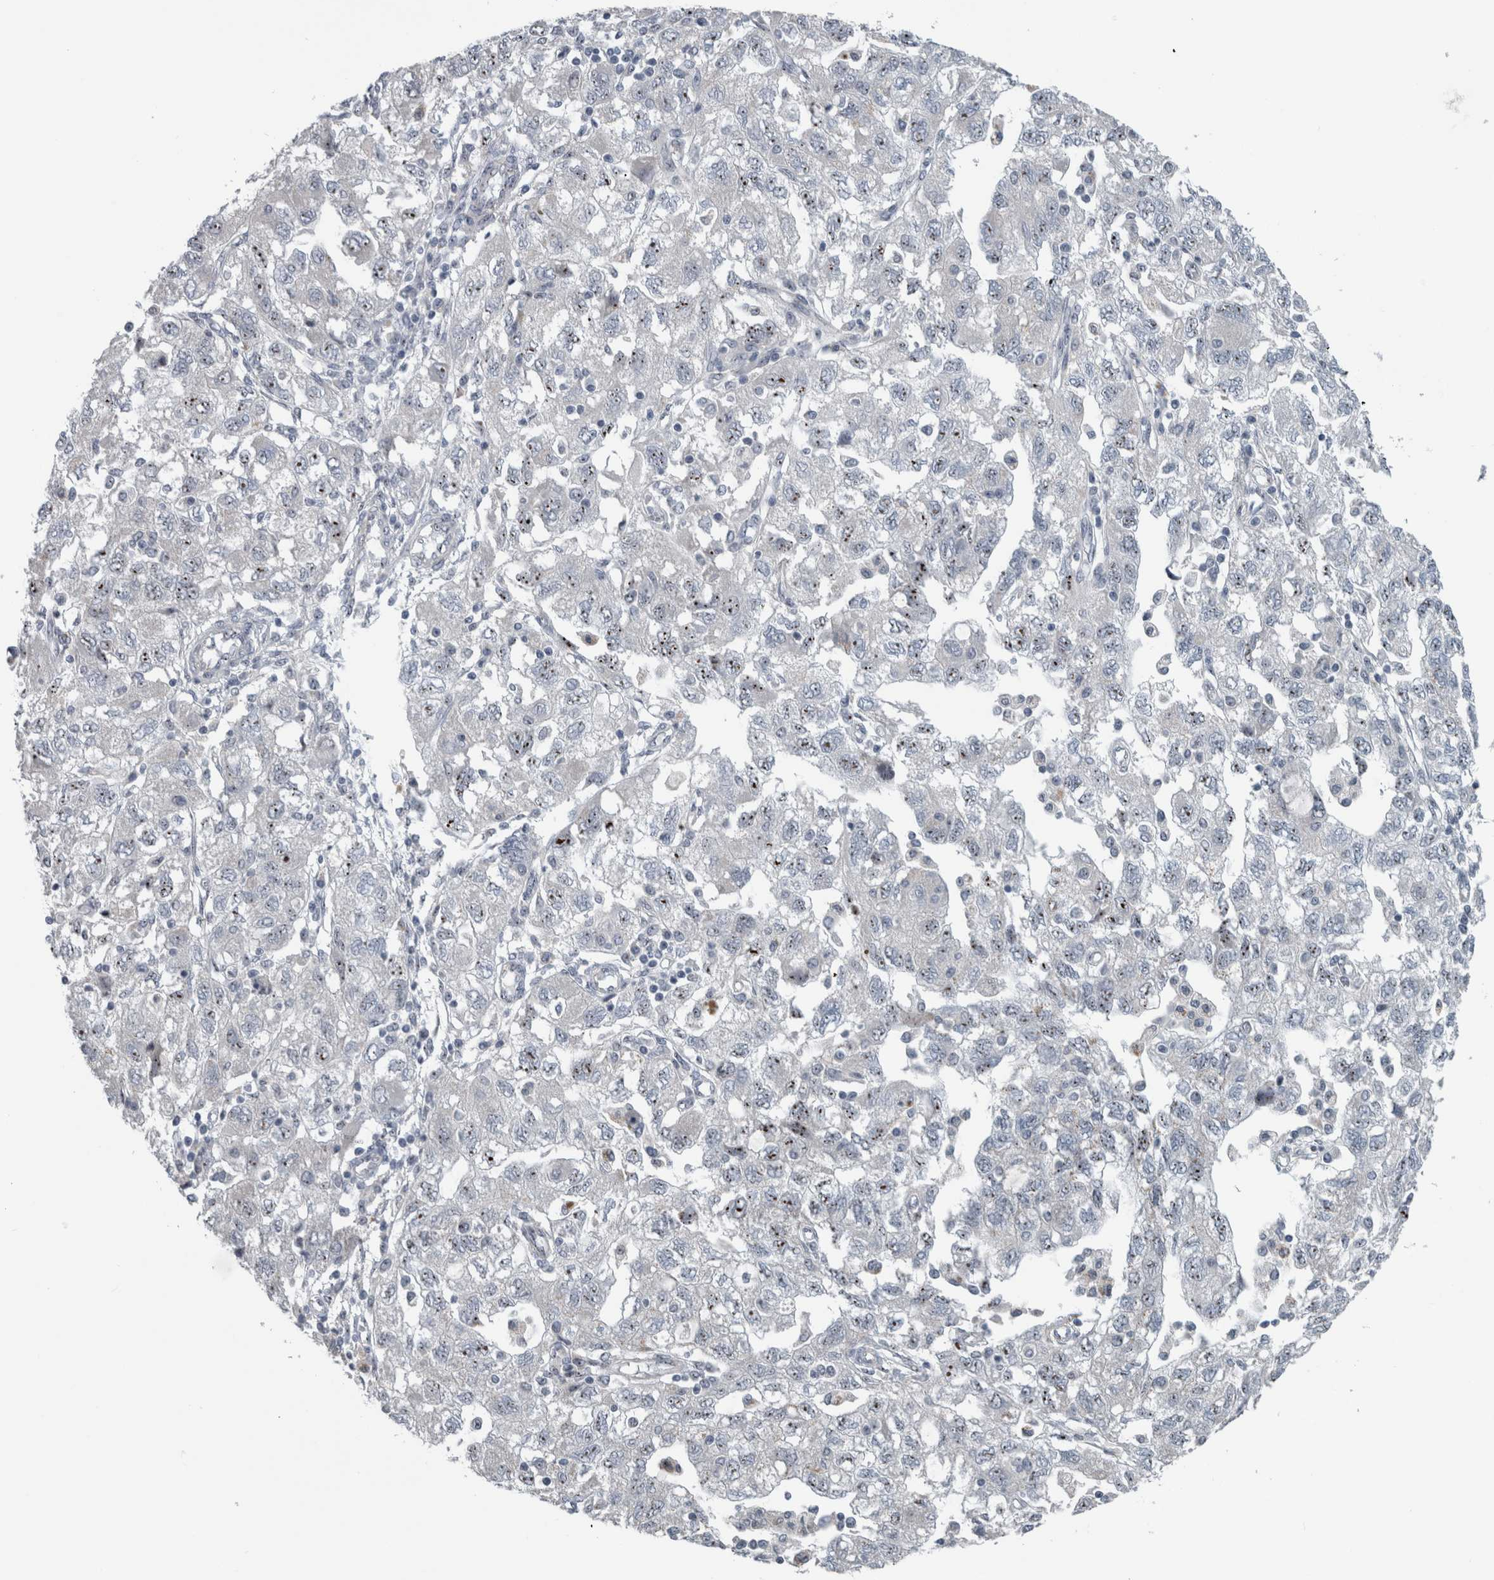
{"staining": {"intensity": "weak", "quantity": "25%-75%", "location": "nuclear"}, "tissue": "ovarian cancer", "cell_type": "Tumor cells", "image_type": "cancer", "snomed": [{"axis": "morphology", "description": "Carcinoma, NOS"}, {"axis": "morphology", "description": "Cystadenocarcinoma, serous, NOS"}, {"axis": "topography", "description": "Ovary"}], "caption": "A micrograph showing weak nuclear positivity in approximately 25%-75% of tumor cells in ovarian cancer (serous cystadenocarcinoma), as visualized by brown immunohistochemical staining.", "gene": "UTP6", "patient": {"sex": "female", "age": 69}}